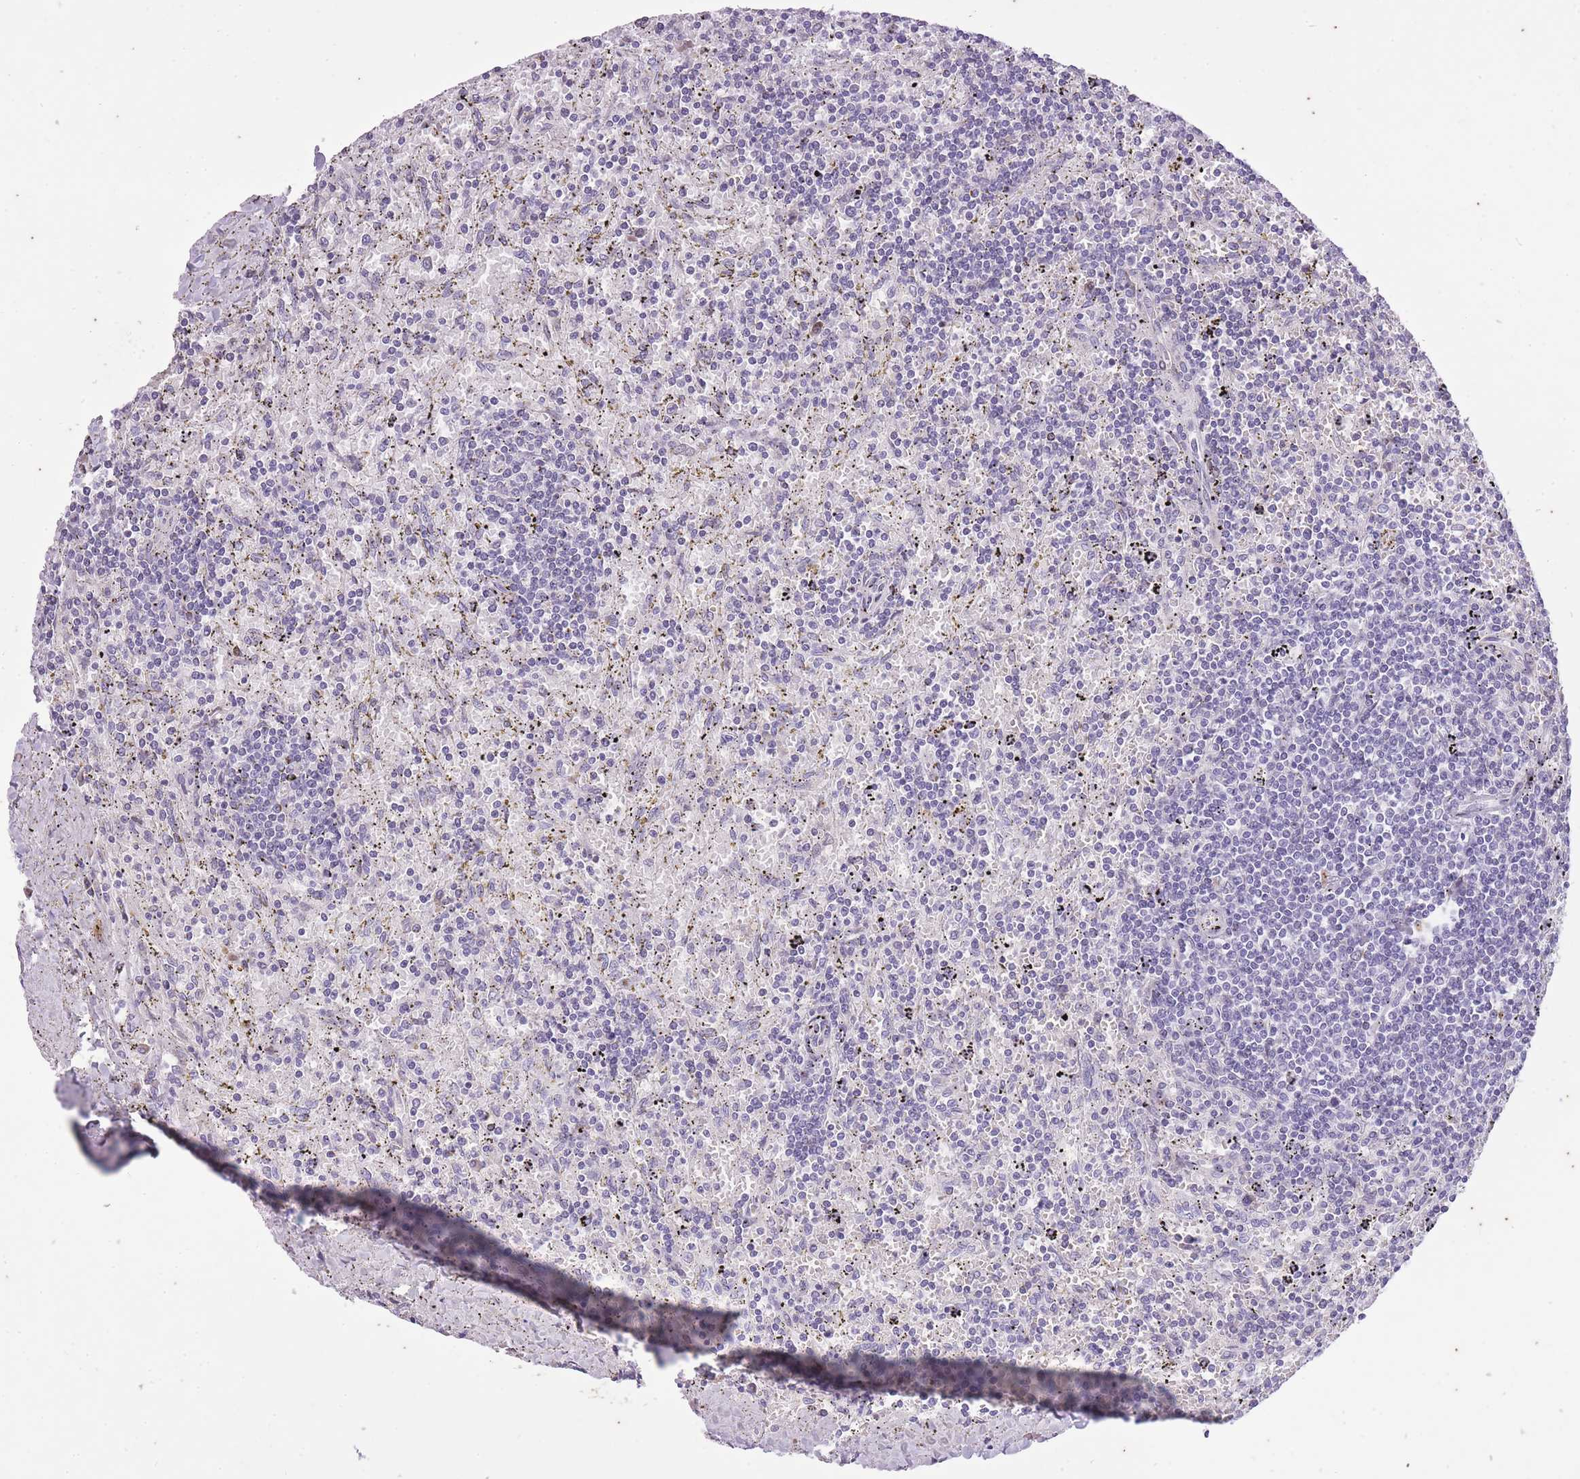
{"staining": {"intensity": "negative", "quantity": "none", "location": "none"}, "tissue": "lymphoma", "cell_type": "Tumor cells", "image_type": "cancer", "snomed": [{"axis": "morphology", "description": "Malignant lymphoma, non-Hodgkin's type, Low grade"}, {"axis": "topography", "description": "Spleen"}], "caption": "DAB immunohistochemical staining of lymphoma reveals no significant positivity in tumor cells.", "gene": "CNTNAP3", "patient": {"sex": "male", "age": 76}}